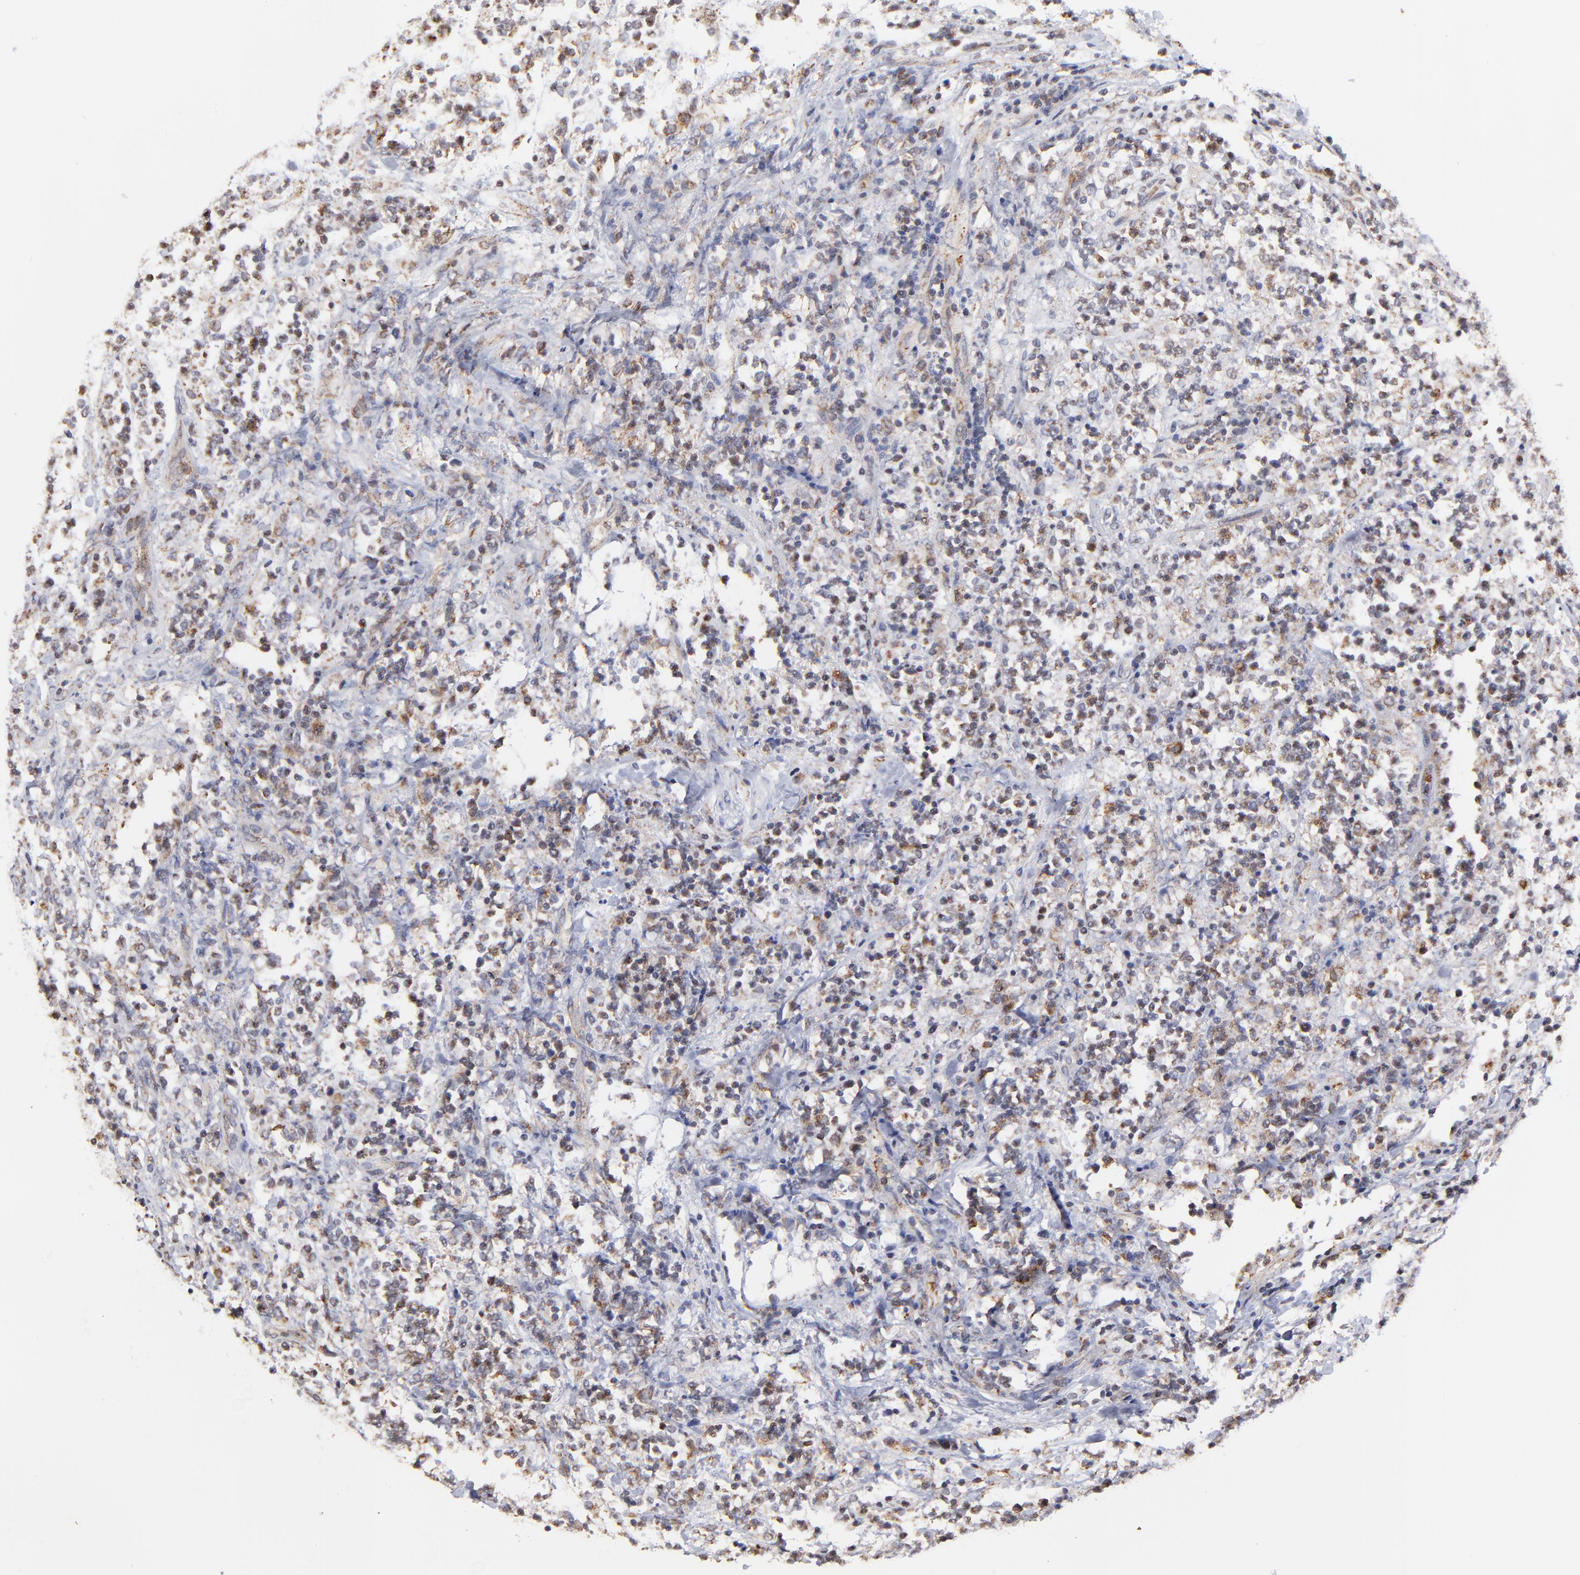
{"staining": {"intensity": "moderate", "quantity": "<25%", "location": "cytoplasmic/membranous"}, "tissue": "lymphoma", "cell_type": "Tumor cells", "image_type": "cancer", "snomed": [{"axis": "morphology", "description": "Malignant lymphoma, non-Hodgkin's type, High grade"}, {"axis": "topography", "description": "Soft tissue"}], "caption": "Malignant lymphoma, non-Hodgkin's type (high-grade) tissue reveals moderate cytoplasmic/membranous expression in about <25% of tumor cells The staining was performed using DAB, with brown indicating positive protein expression. Nuclei are stained blue with hematoxylin.", "gene": "MAP2K7", "patient": {"sex": "male", "age": 18}}